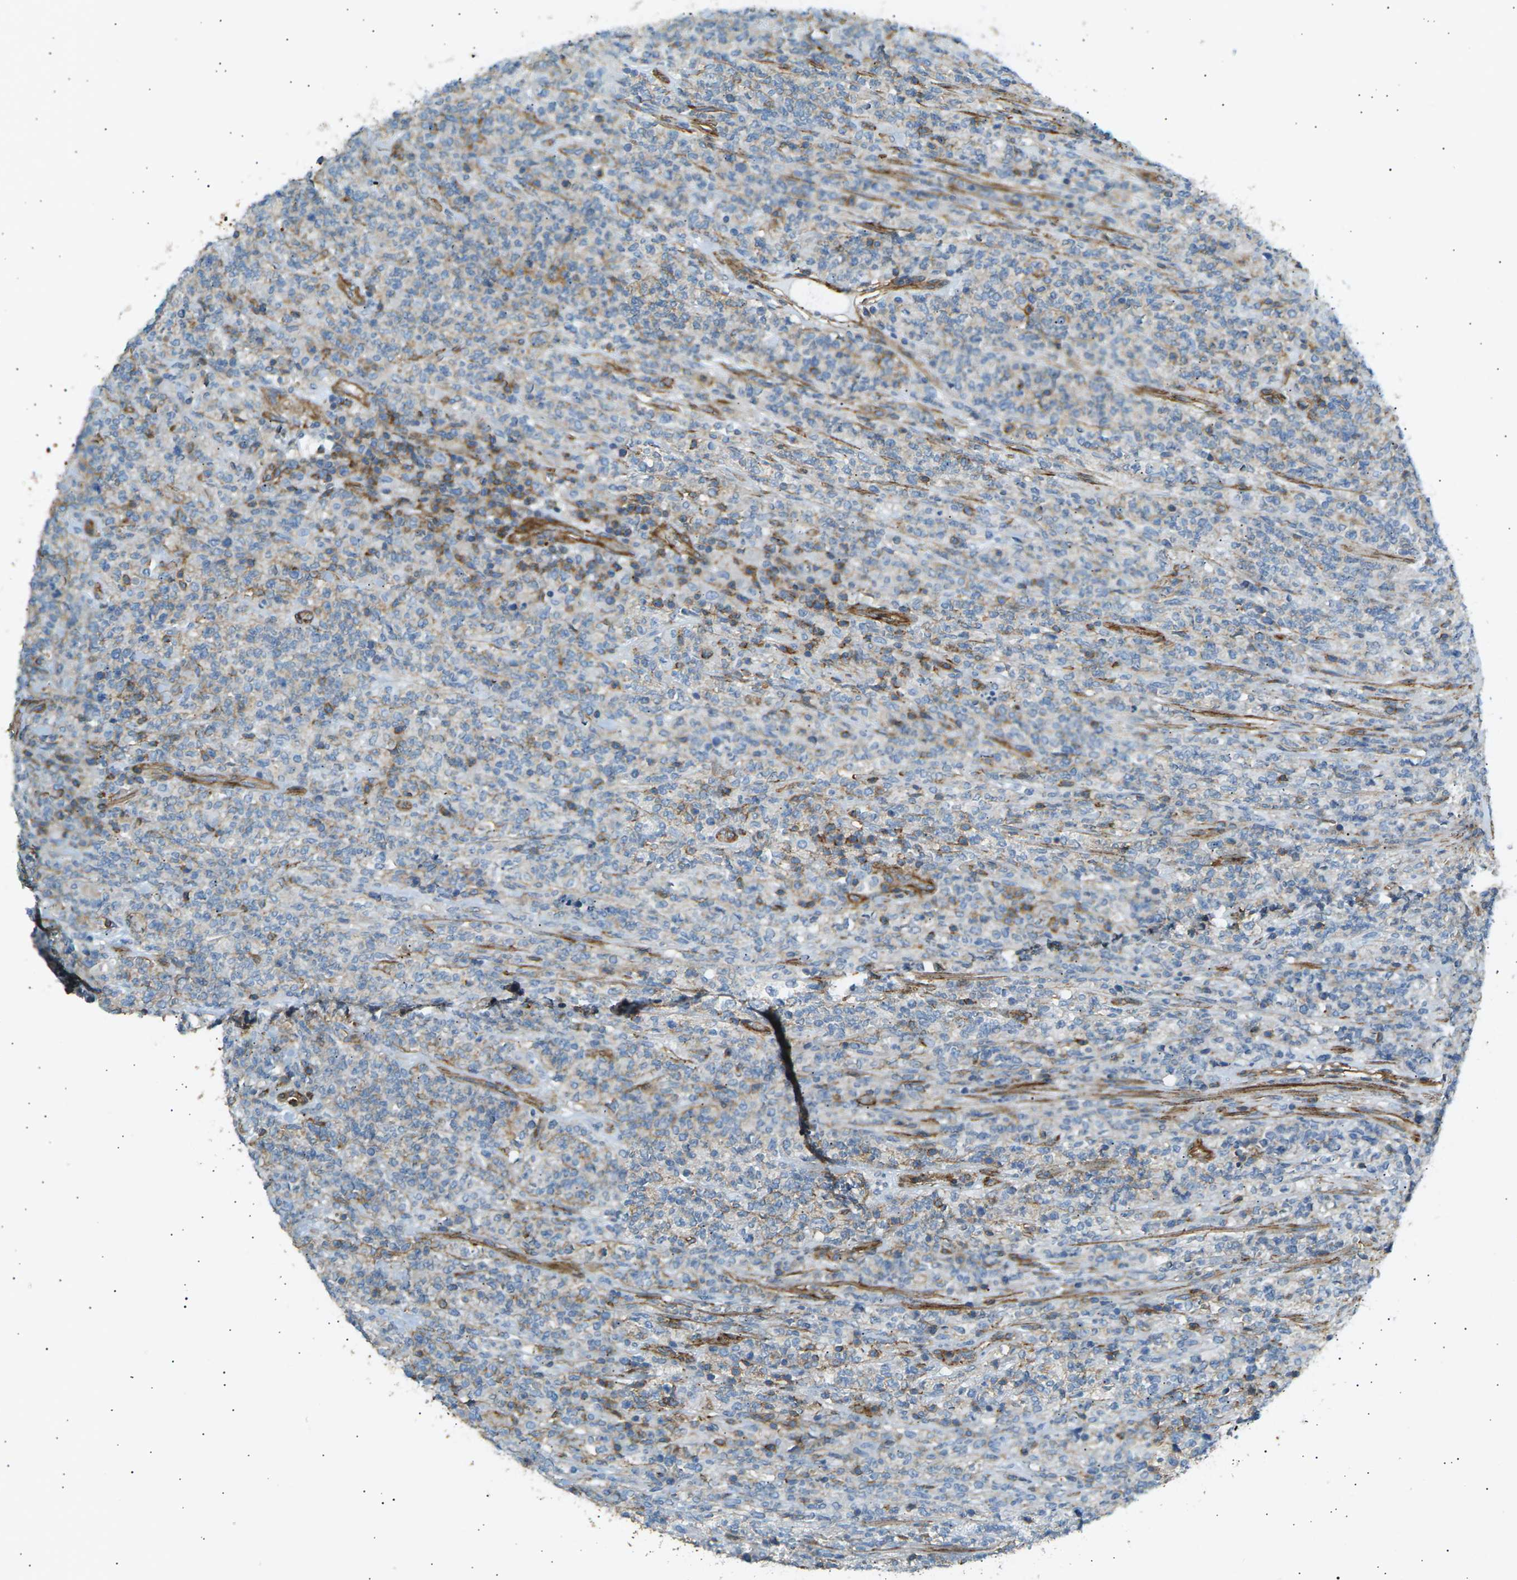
{"staining": {"intensity": "weak", "quantity": "<25%", "location": "cytoplasmic/membranous"}, "tissue": "lymphoma", "cell_type": "Tumor cells", "image_type": "cancer", "snomed": [{"axis": "morphology", "description": "Malignant lymphoma, non-Hodgkin's type, High grade"}, {"axis": "topography", "description": "Soft tissue"}], "caption": "High-grade malignant lymphoma, non-Hodgkin's type was stained to show a protein in brown. There is no significant positivity in tumor cells.", "gene": "ATP2B4", "patient": {"sex": "male", "age": 18}}